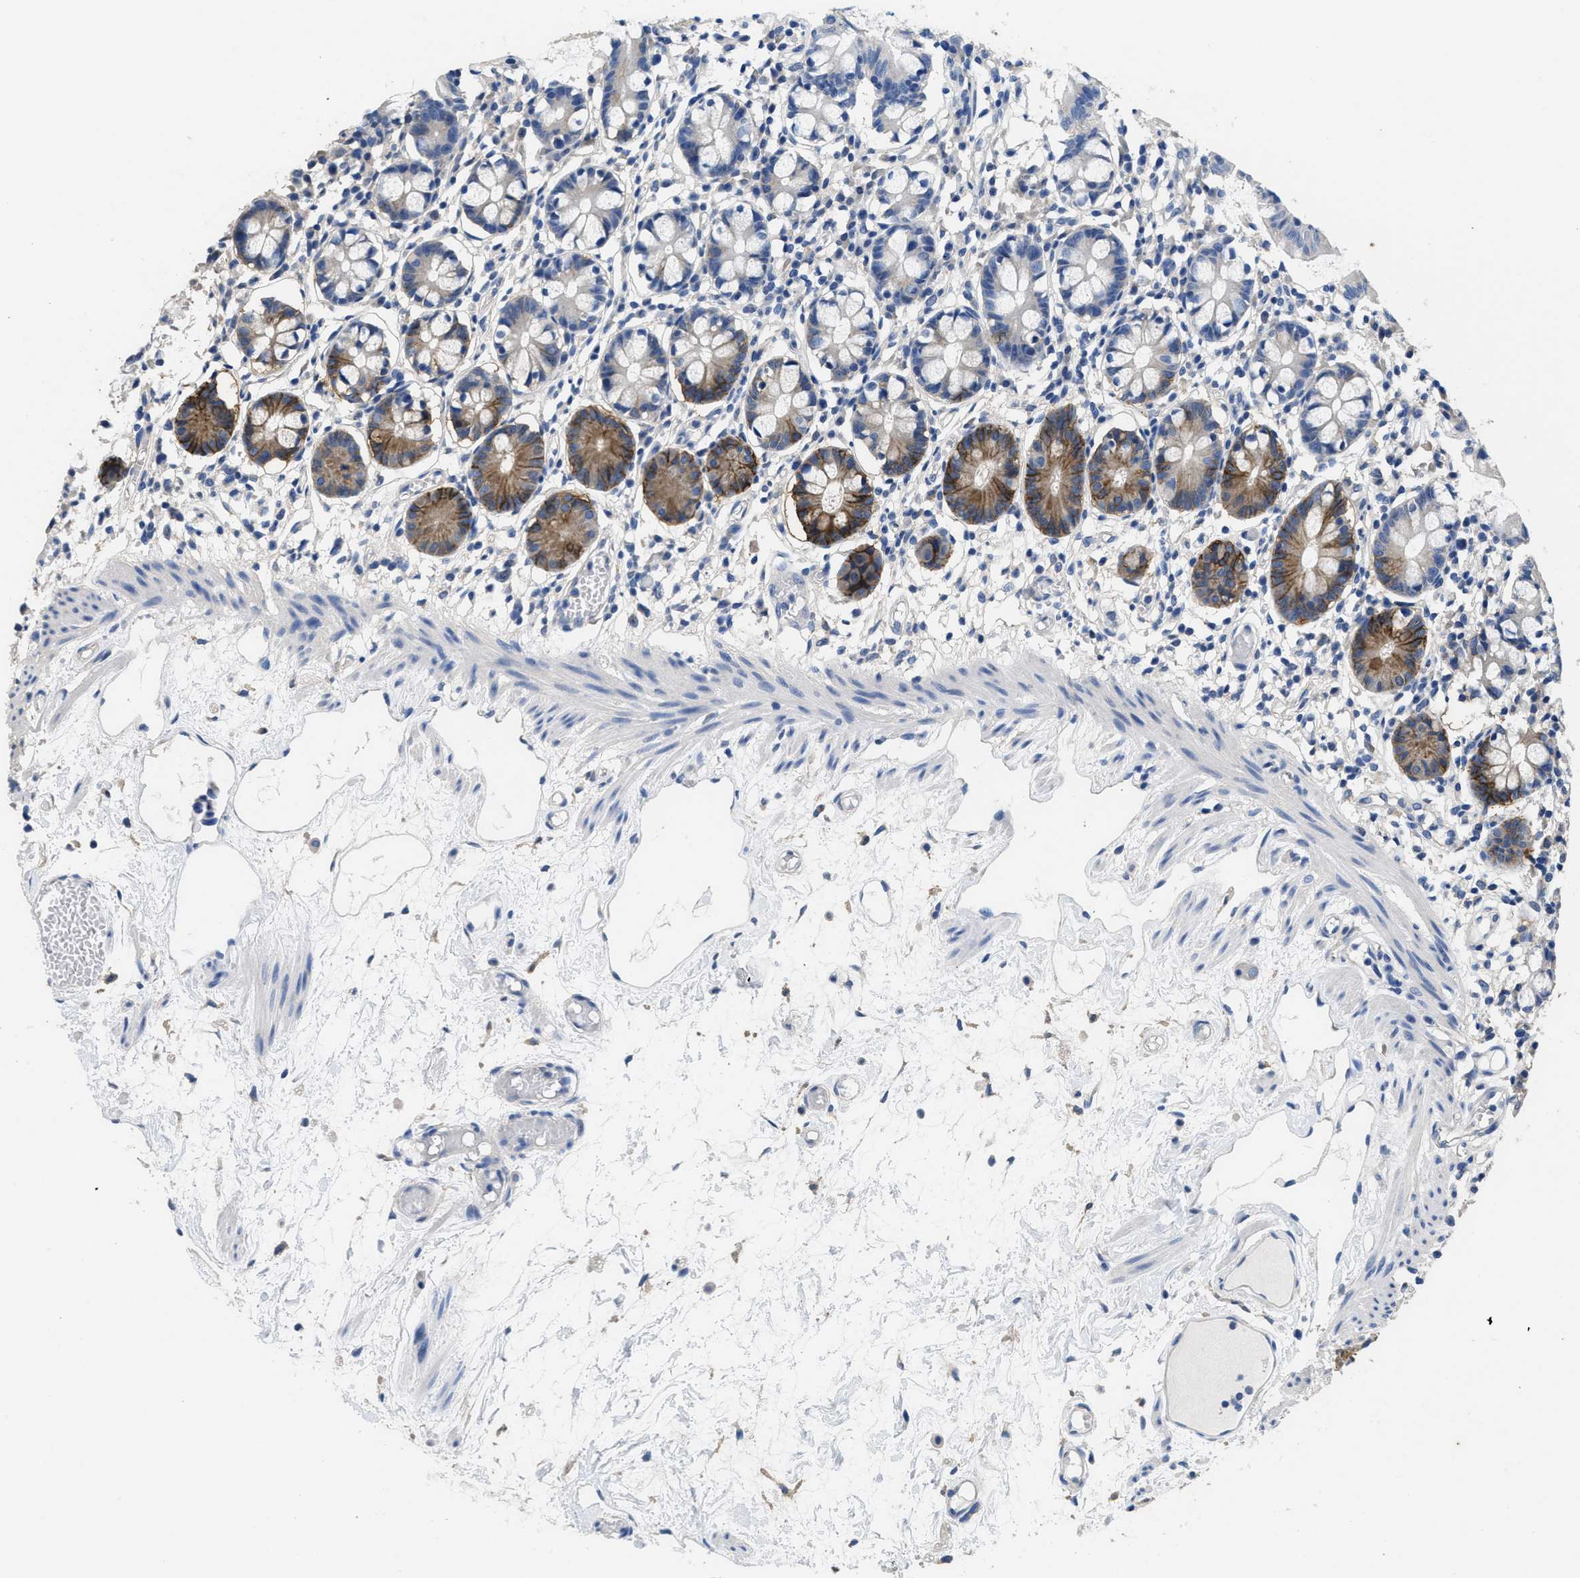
{"staining": {"intensity": "strong", "quantity": "25%-75%", "location": "cytoplasmic/membranous"}, "tissue": "small intestine", "cell_type": "Glandular cells", "image_type": "normal", "snomed": [{"axis": "morphology", "description": "Normal tissue, NOS"}, {"axis": "morphology", "description": "Cystadenocarcinoma, serous, Metastatic site"}, {"axis": "topography", "description": "Small intestine"}], "caption": "Immunohistochemistry (DAB (3,3'-diaminobenzidine)) staining of benign small intestine reveals strong cytoplasmic/membranous protein positivity in approximately 25%-75% of glandular cells.", "gene": "CA9", "patient": {"sex": "female", "age": 61}}